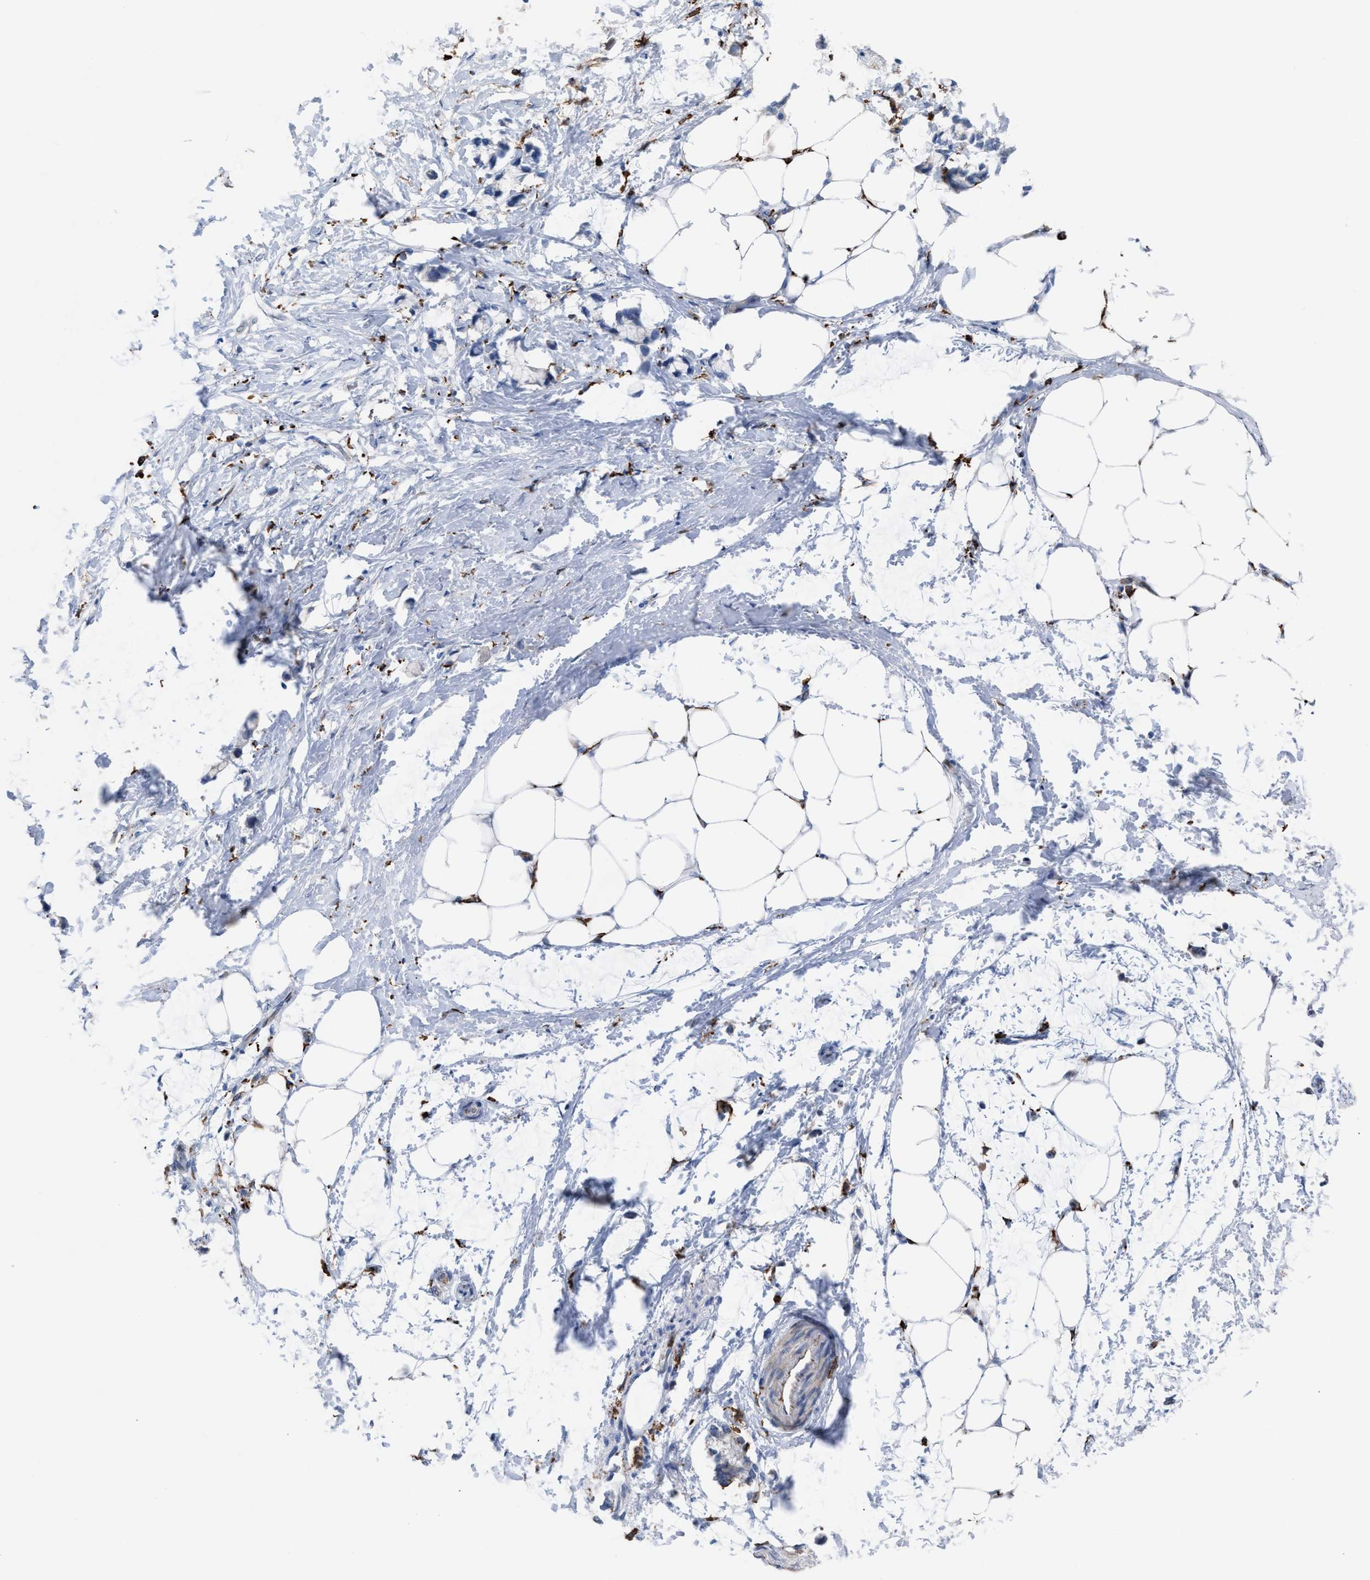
{"staining": {"intensity": "moderate", "quantity": ">75%", "location": "cytoplasmic/membranous"}, "tissue": "smooth muscle", "cell_type": "Smooth muscle cells", "image_type": "normal", "snomed": [{"axis": "morphology", "description": "Normal tissue, NOS"}, {"axis": "morphology", "description": "Adenocarcinoma, NOS"}, {"axis": "topography", "description": "Smooth muscle"}, {"axis": "topography", "description": "Colon"}], "caption": "Smooth muscle cells demonstrate moderate cytoplasmic/membranous expression in about >75% of cells in unremarkable smooth muscle.", "gene": "SLC47A1", "patient": {"sex": "male", "age": 14}}